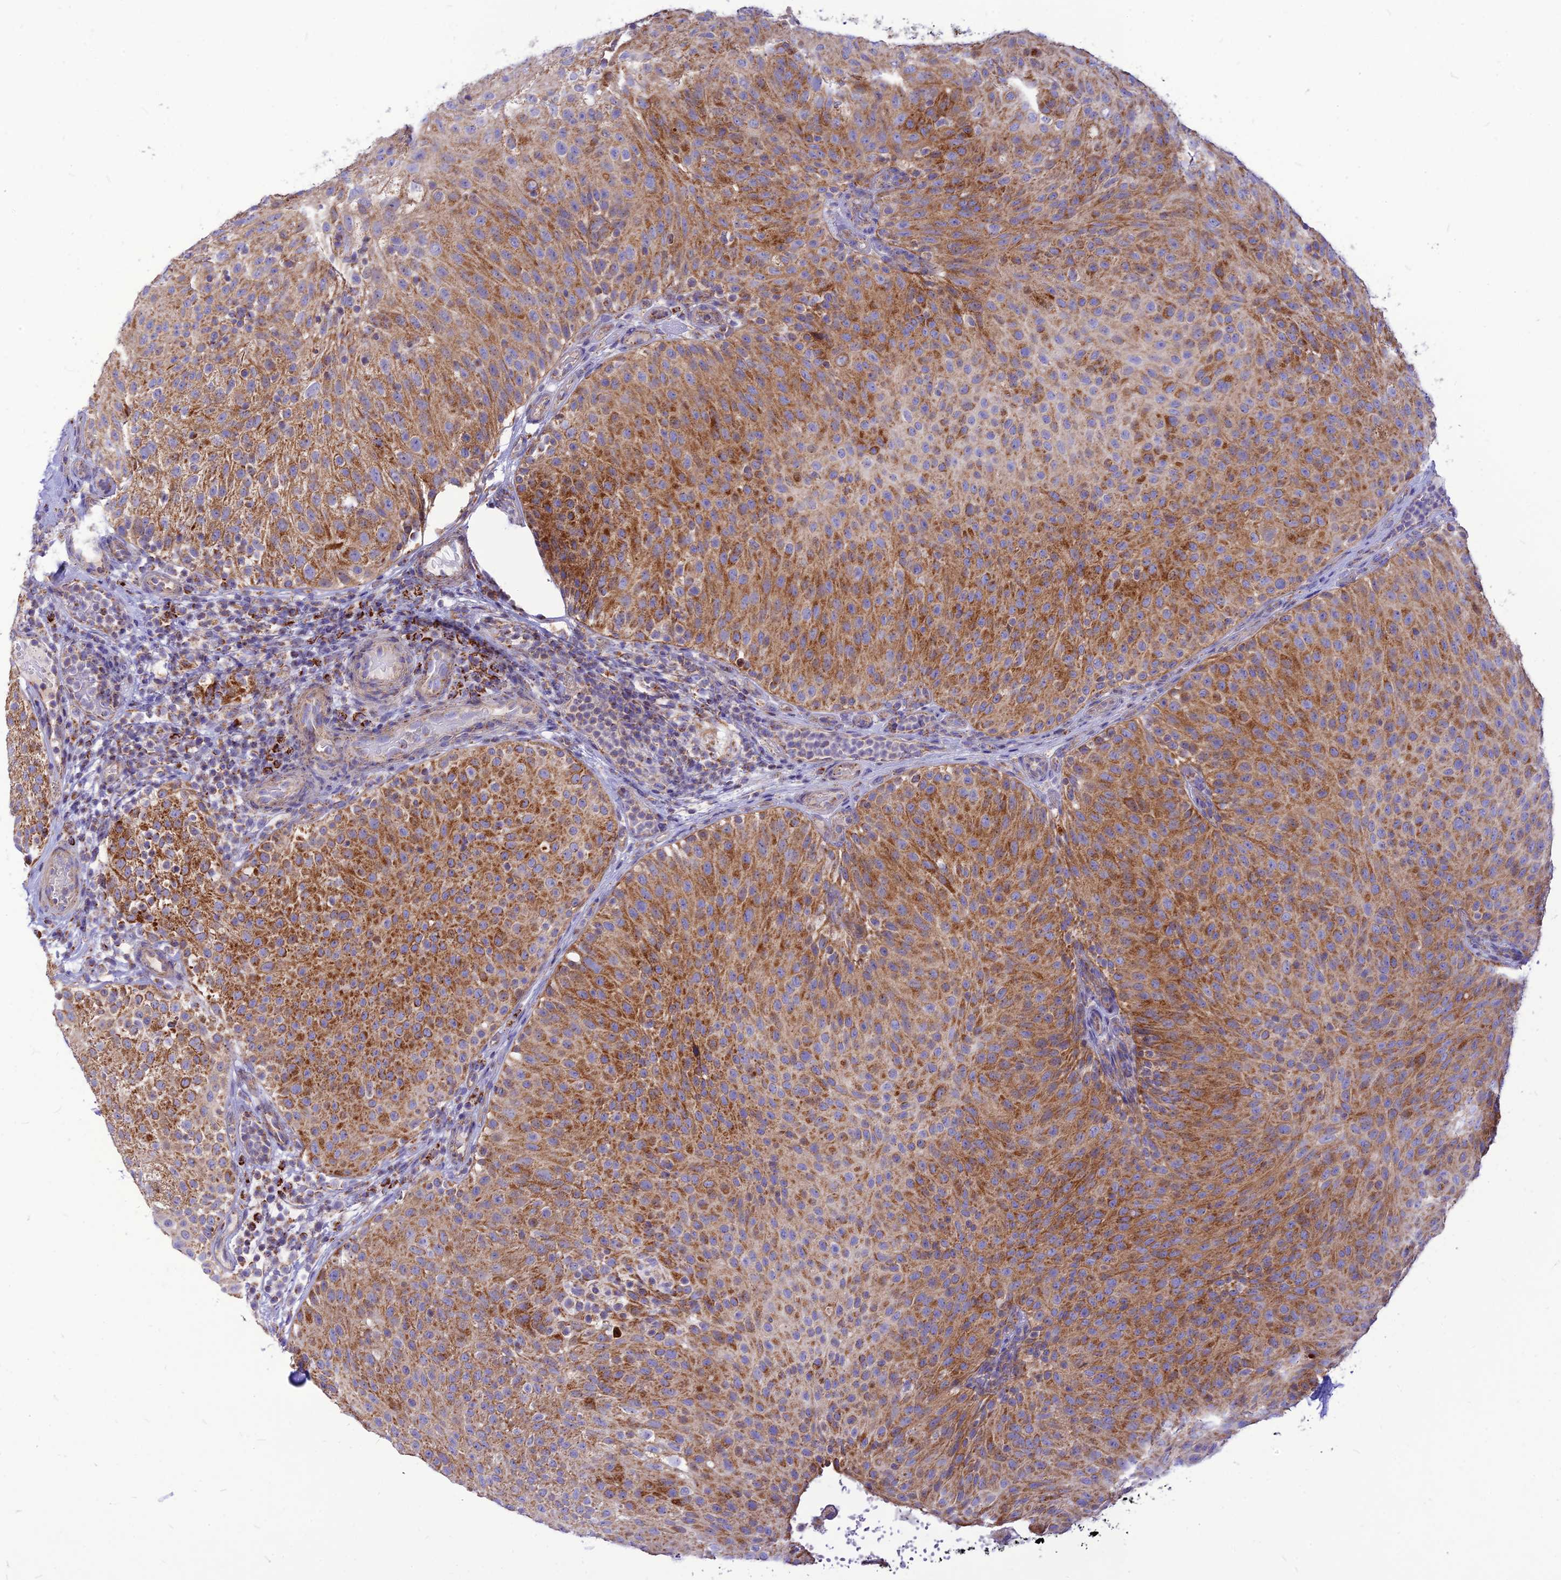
{"staining": {"intensity": "moderate", "quantity": ">75%", "location": "cytoplasmic/membranous"}, "tissue": "urothelial cancer", "cell_type": "Tumor cells", "image_type": "cancer", "snomed": [{"axis": "morphology", "description": "Urothelial carcinoma, Low grade"}, {"axis": "topography", "description": "Urinary bladder"}], "caption": "DAB (3,3'-diaminobenzidine) immunohistochemical staining of urothelial cancer reveals moderate cytoplasmic/membranous protein positivity in approximately >75% of tumor cells. Immunohistochemistry stains the protein in brown and the nuclei are stained blue.", "gene": "ECI1", "patient": {"sex": "male", "age": 78}}